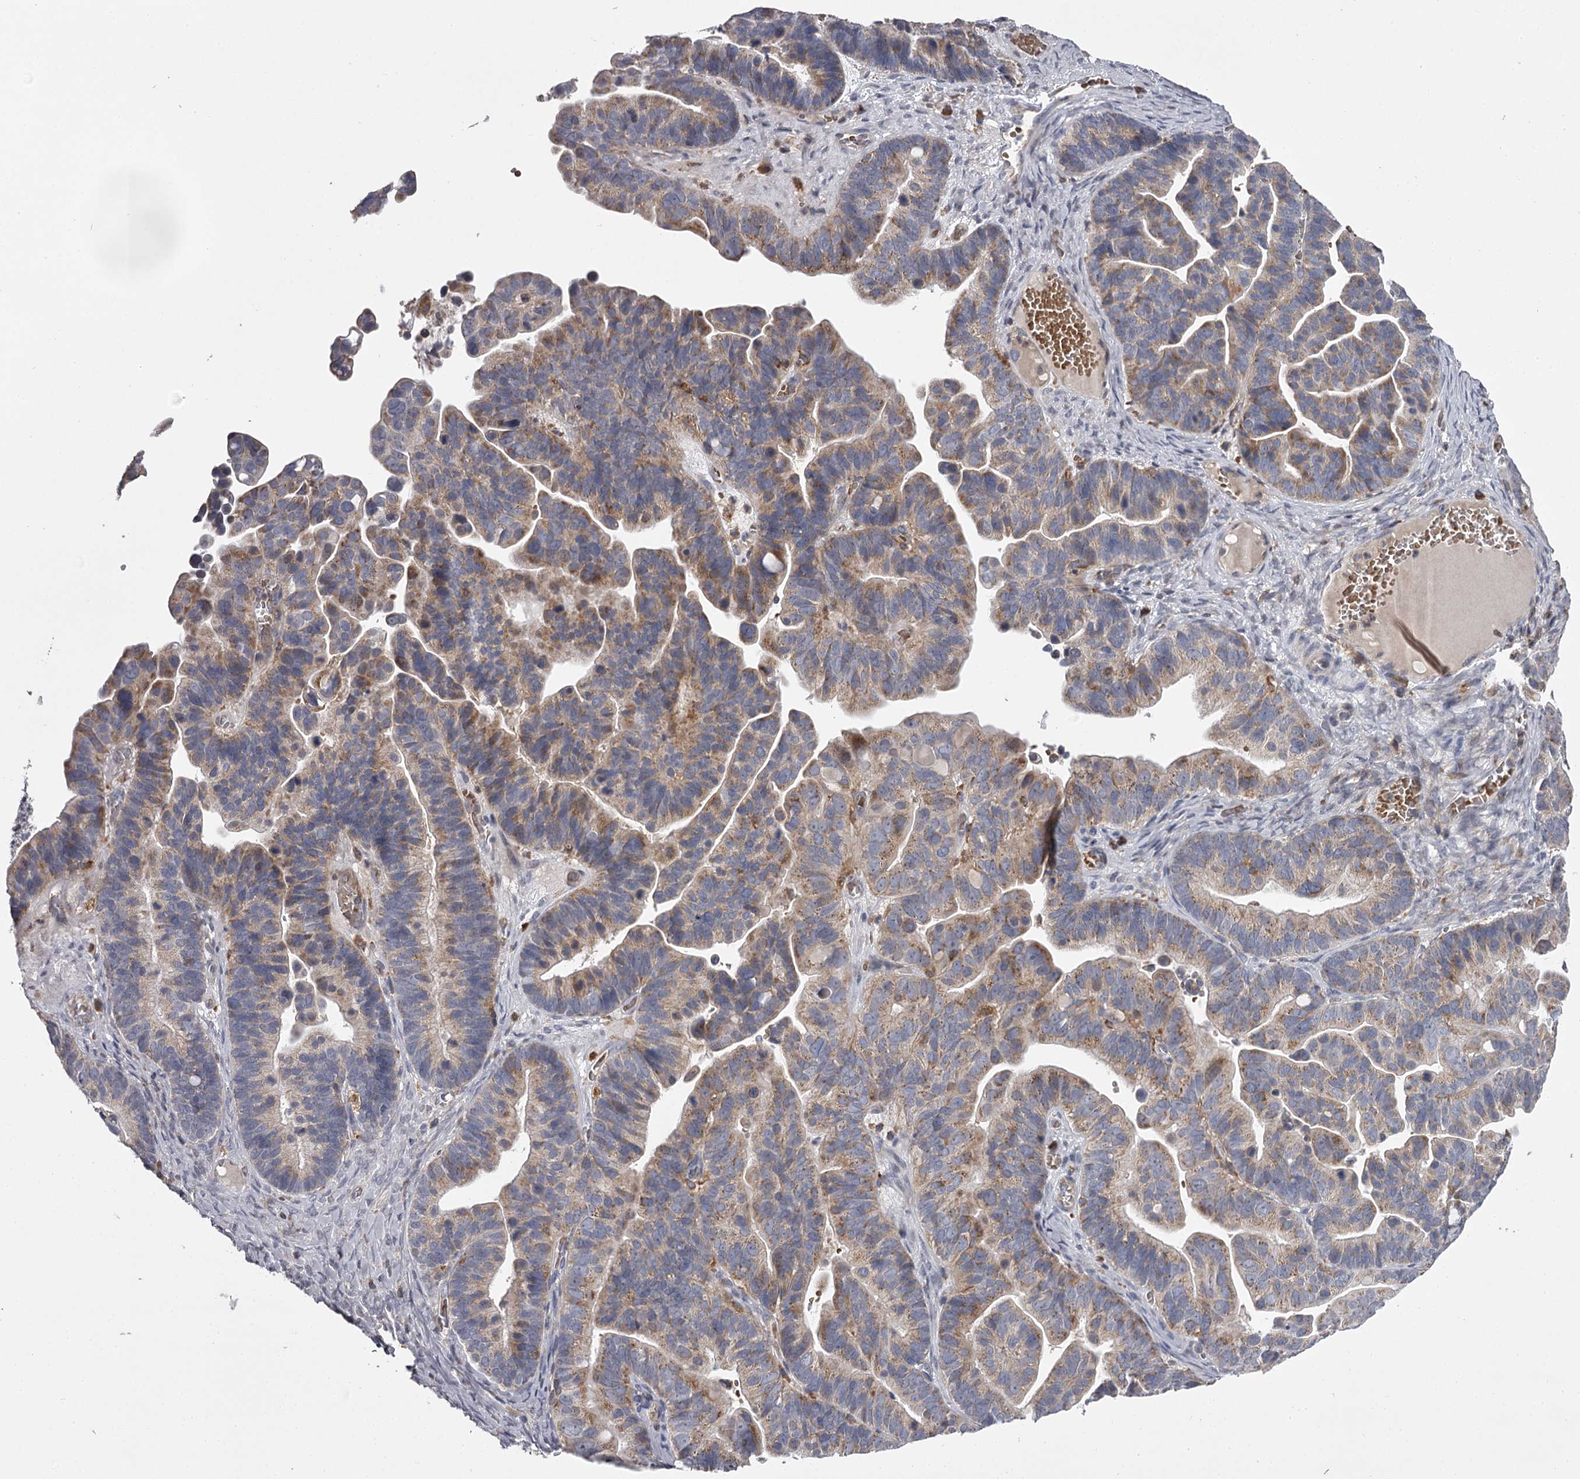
{"staining": {"intensity": "moderate", "quantity": ">75%", "location": "cytoplasmic/membranous"}, "tissue": "ovarian cancer", "cell_type": "Tumor cells", "image_type": "cancer", "snomed": [{"axis": "morphology", "description": "Cystadenocarcinoma, serous, NOS"}, {"axis": "topography", "description": "Ovary"}], "caption": "Protein expression analysis of human serous cystadenocarcinoma (ovarian) reveals moderate cytoplasmic/membranous staining in about >75% of tumor cells.", "gene": "RASSF6", "patient": {"sex": "female", "age": 56}}